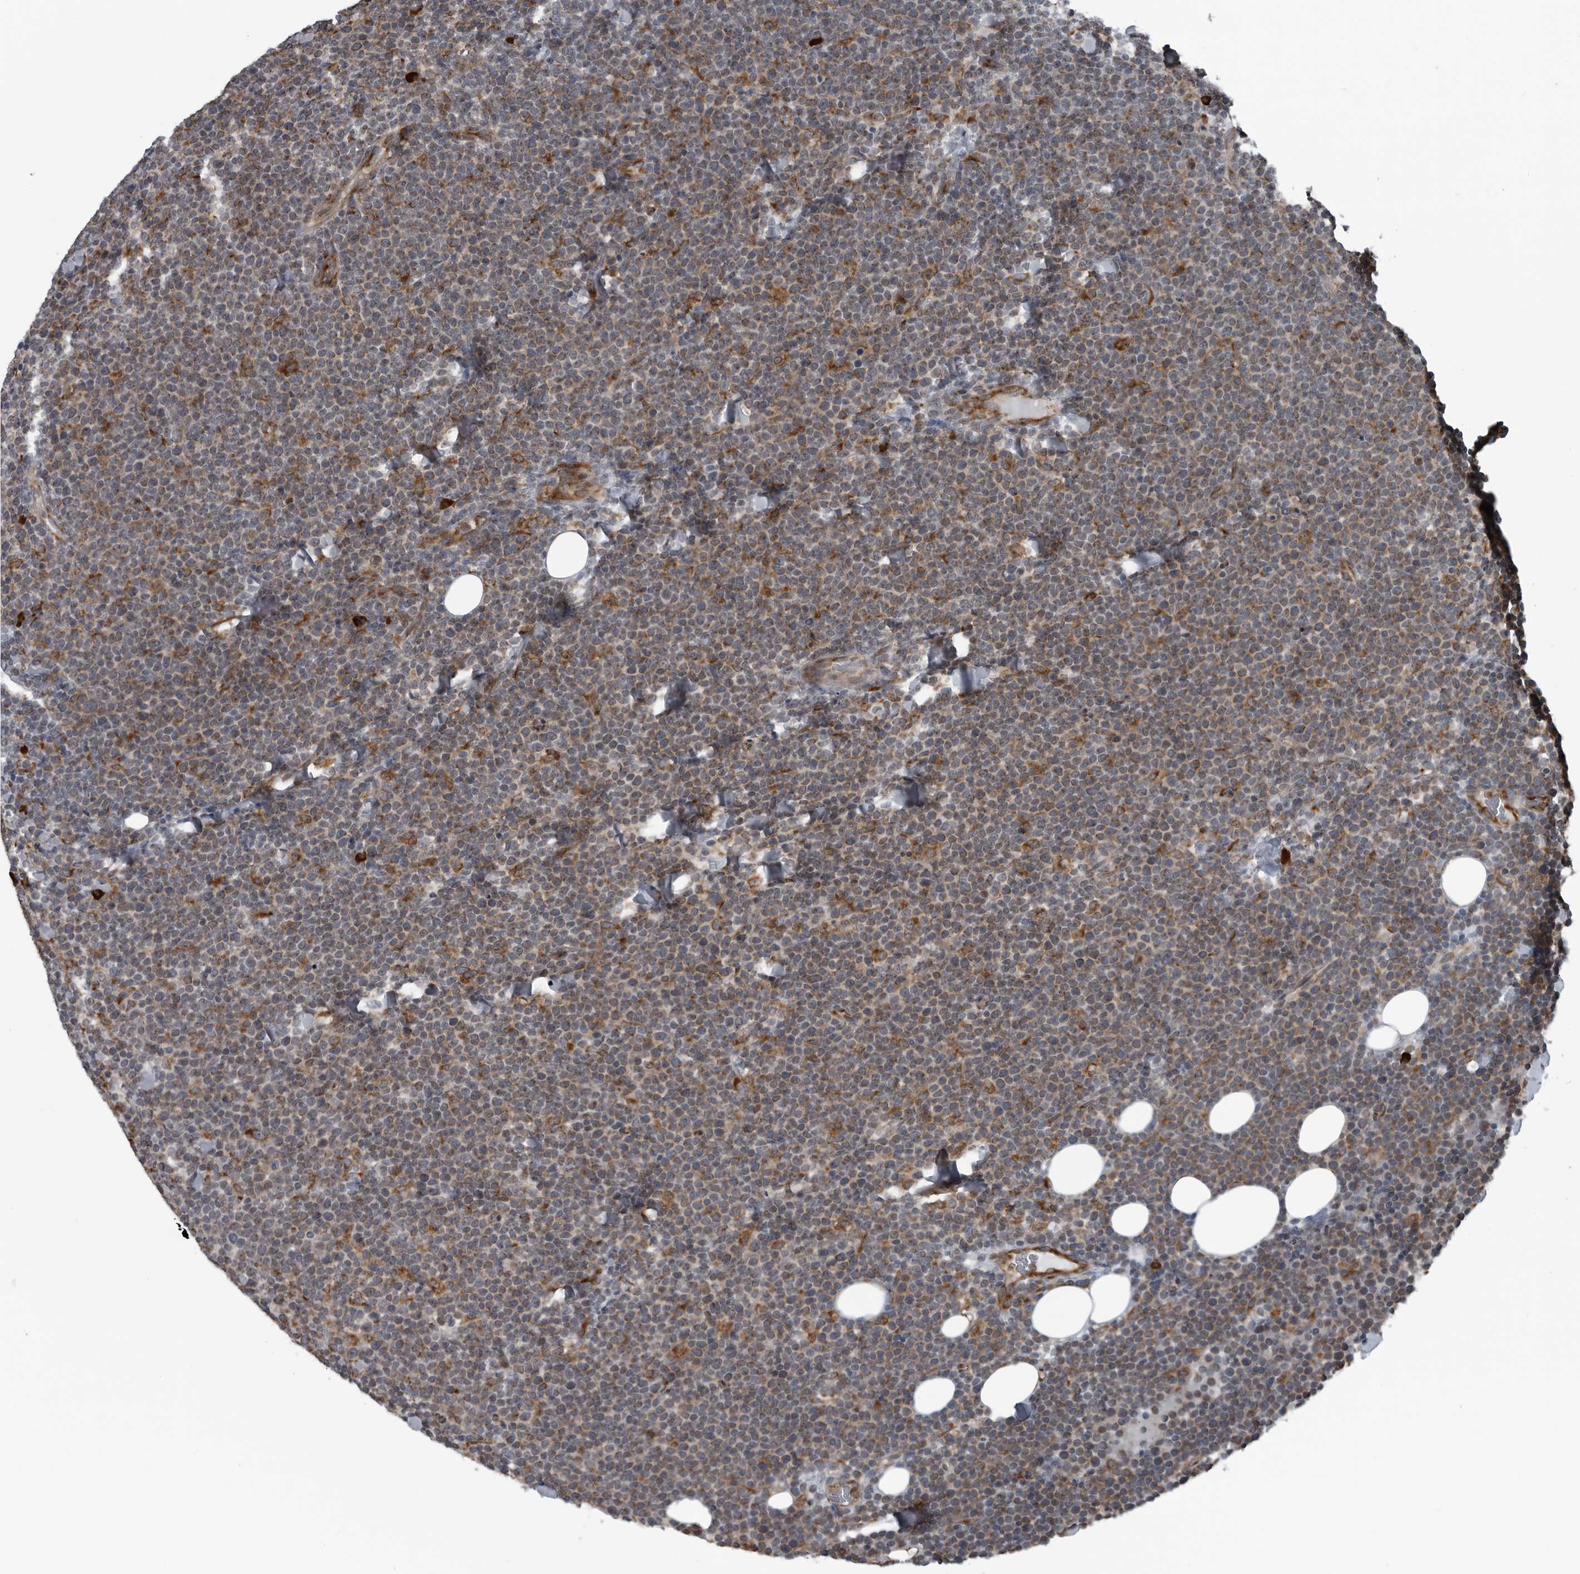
{"staining": {"intensity": "moderate", "quantity": "<25%", "location": "cytoplasmic/membranous"}, "tissue": "lymphoma", "cell_type": "Tumor cells", "image_type": "cancer", "snomed": [{"axis": "morphology", "description": "Malignant lymphoma, non-Hodgkin's type, High grade"}, {"axis": "topography", "description": "Lymph node"}], "caption": "A brown stain shows moderate cytoplasmic/membranous staining of a protein in lymphoma tumor cells.", "gene": "CEP85", "patient": {"sex": "male", "age": 61}}